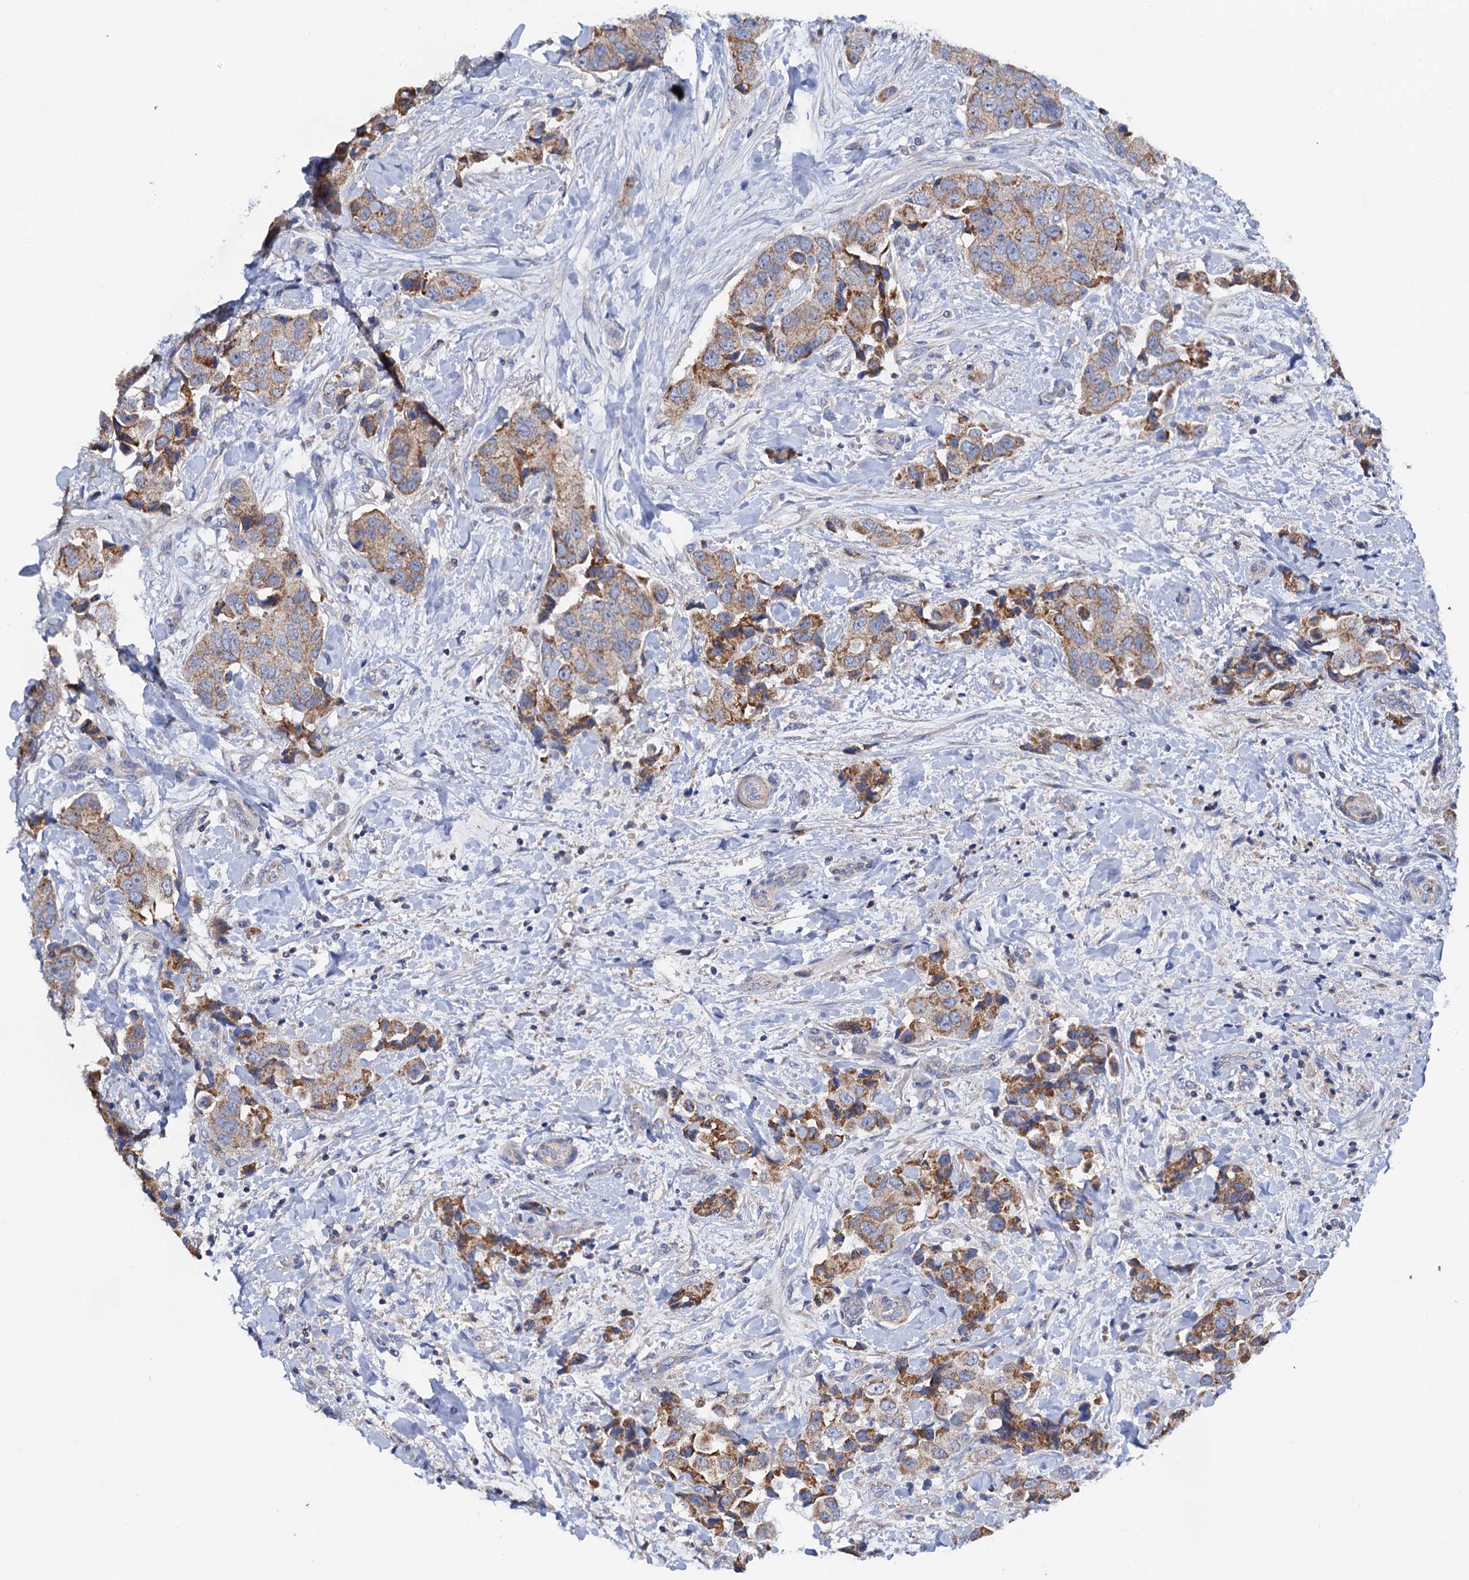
{"staining": {"intensity": "moderate", "quantity": ">75%", "location": "cytoplasmic/membranous"}, "tissue": "breast cancer", "cell_type": "Tumor cells", "image_type": "cancer", "snomed": [{"axis": "morphology", "description": "Normal tissue, NOS"}, {"axis": "morphology", "description": "Duct carcinoma"}, {"axis": "topography", "description": "Breast"}], "caption": "Approximately >75% of tumor cells in breast invasive ductal carcinoma reveal moderate cytoplasmic/membranous protein staining as visualized by brown immunohistochemical staining.", "gene": "MRPL48", "patient": {"sex": "female", "age": 62}}